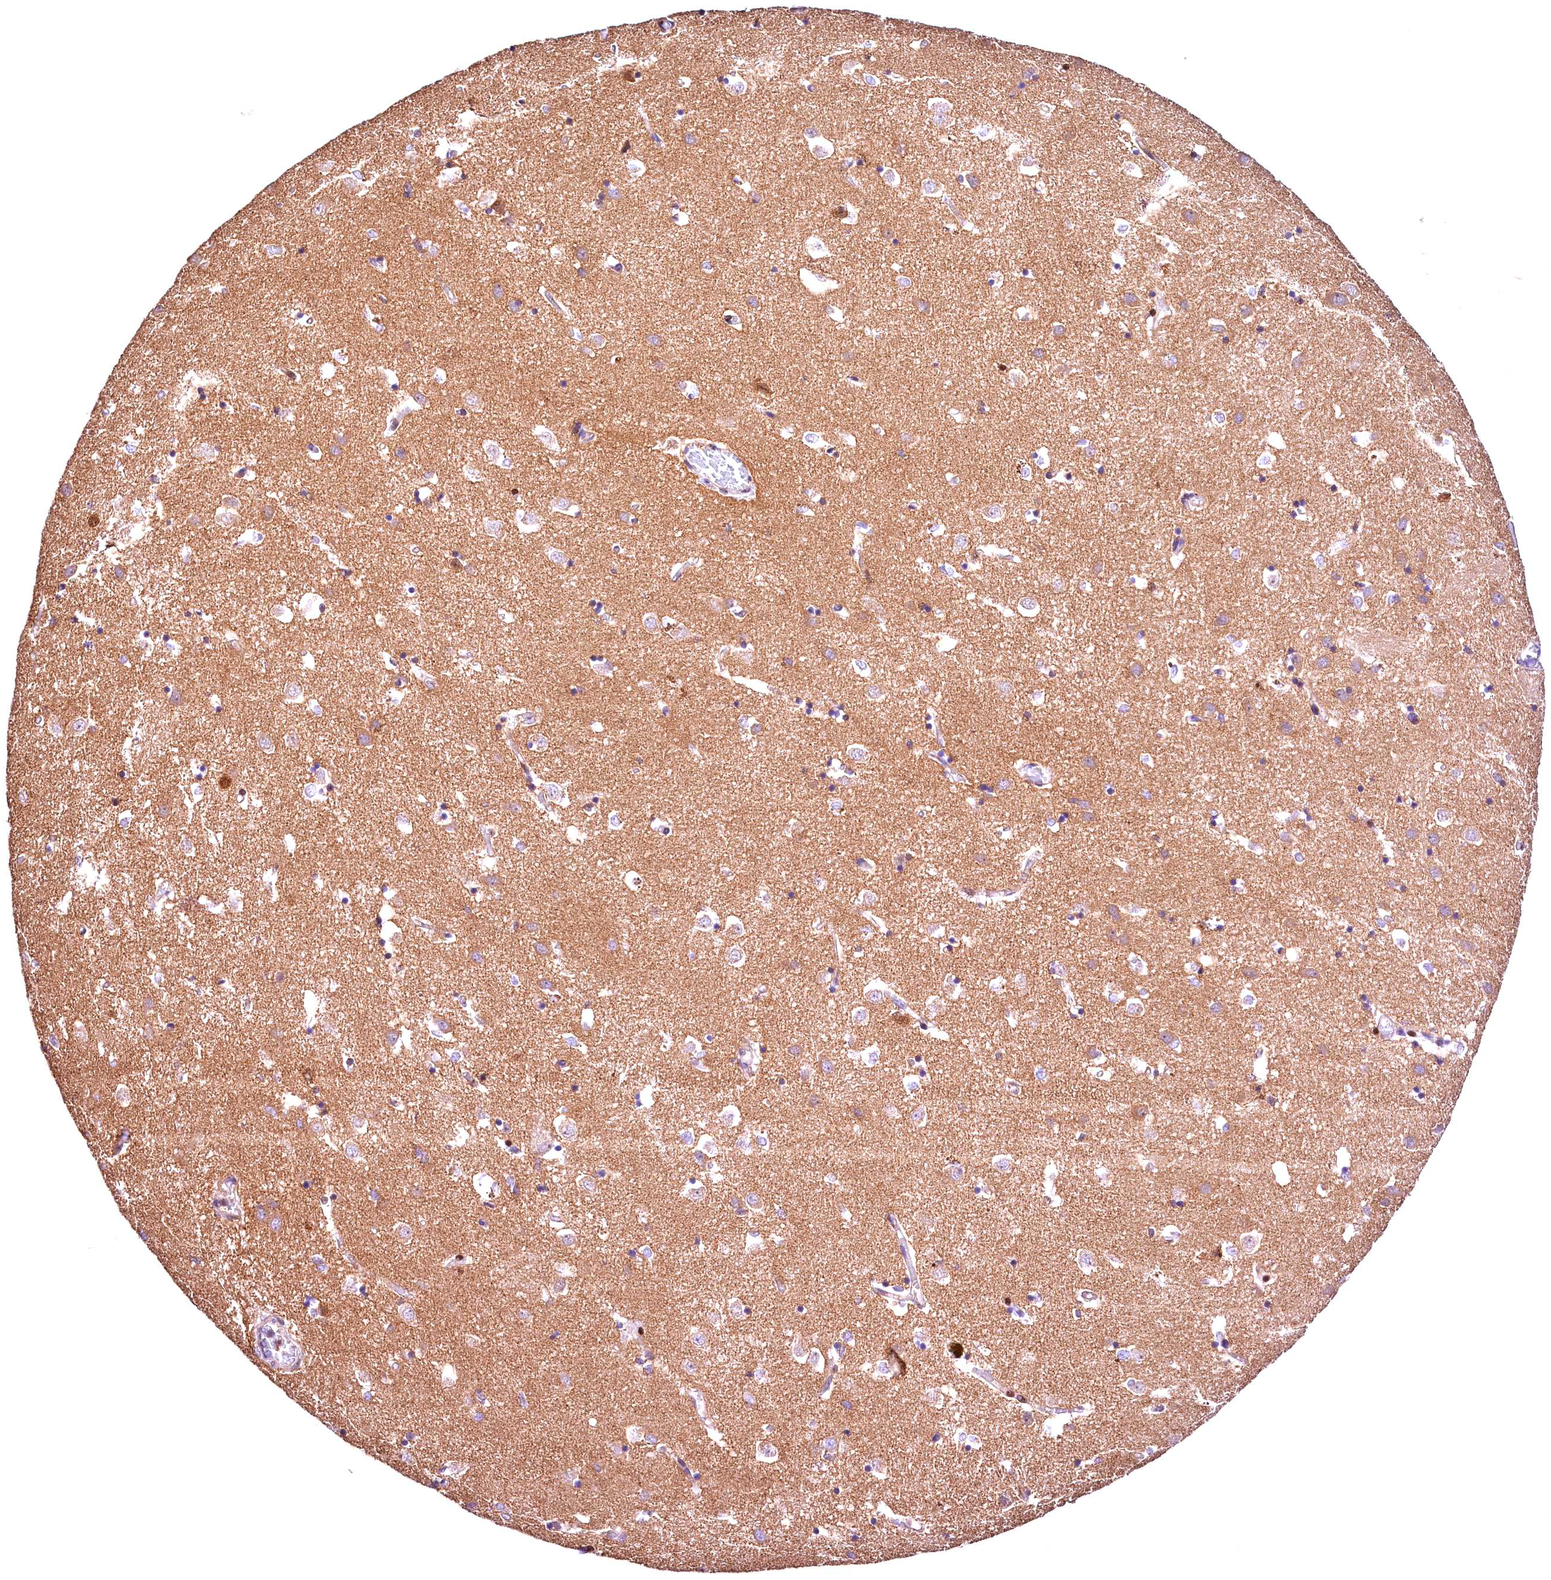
{"staining": {"intensity": "negative", "quantity": "none", "location": "none"}, "tissue": "caudate", "cell_type": "Glial cells", "image_type": "normal", "snomed": [{"axis": "morphology", "description": "Normal tissue, NOS"}, {"axis": "topography", "description": "Lateral ventricle wall"}], "caption": "Glial cells show no significant positivity in unremarkable caudate.", "gene": "CHORDC1", "patient": {"sex": "male", "age": 70}}